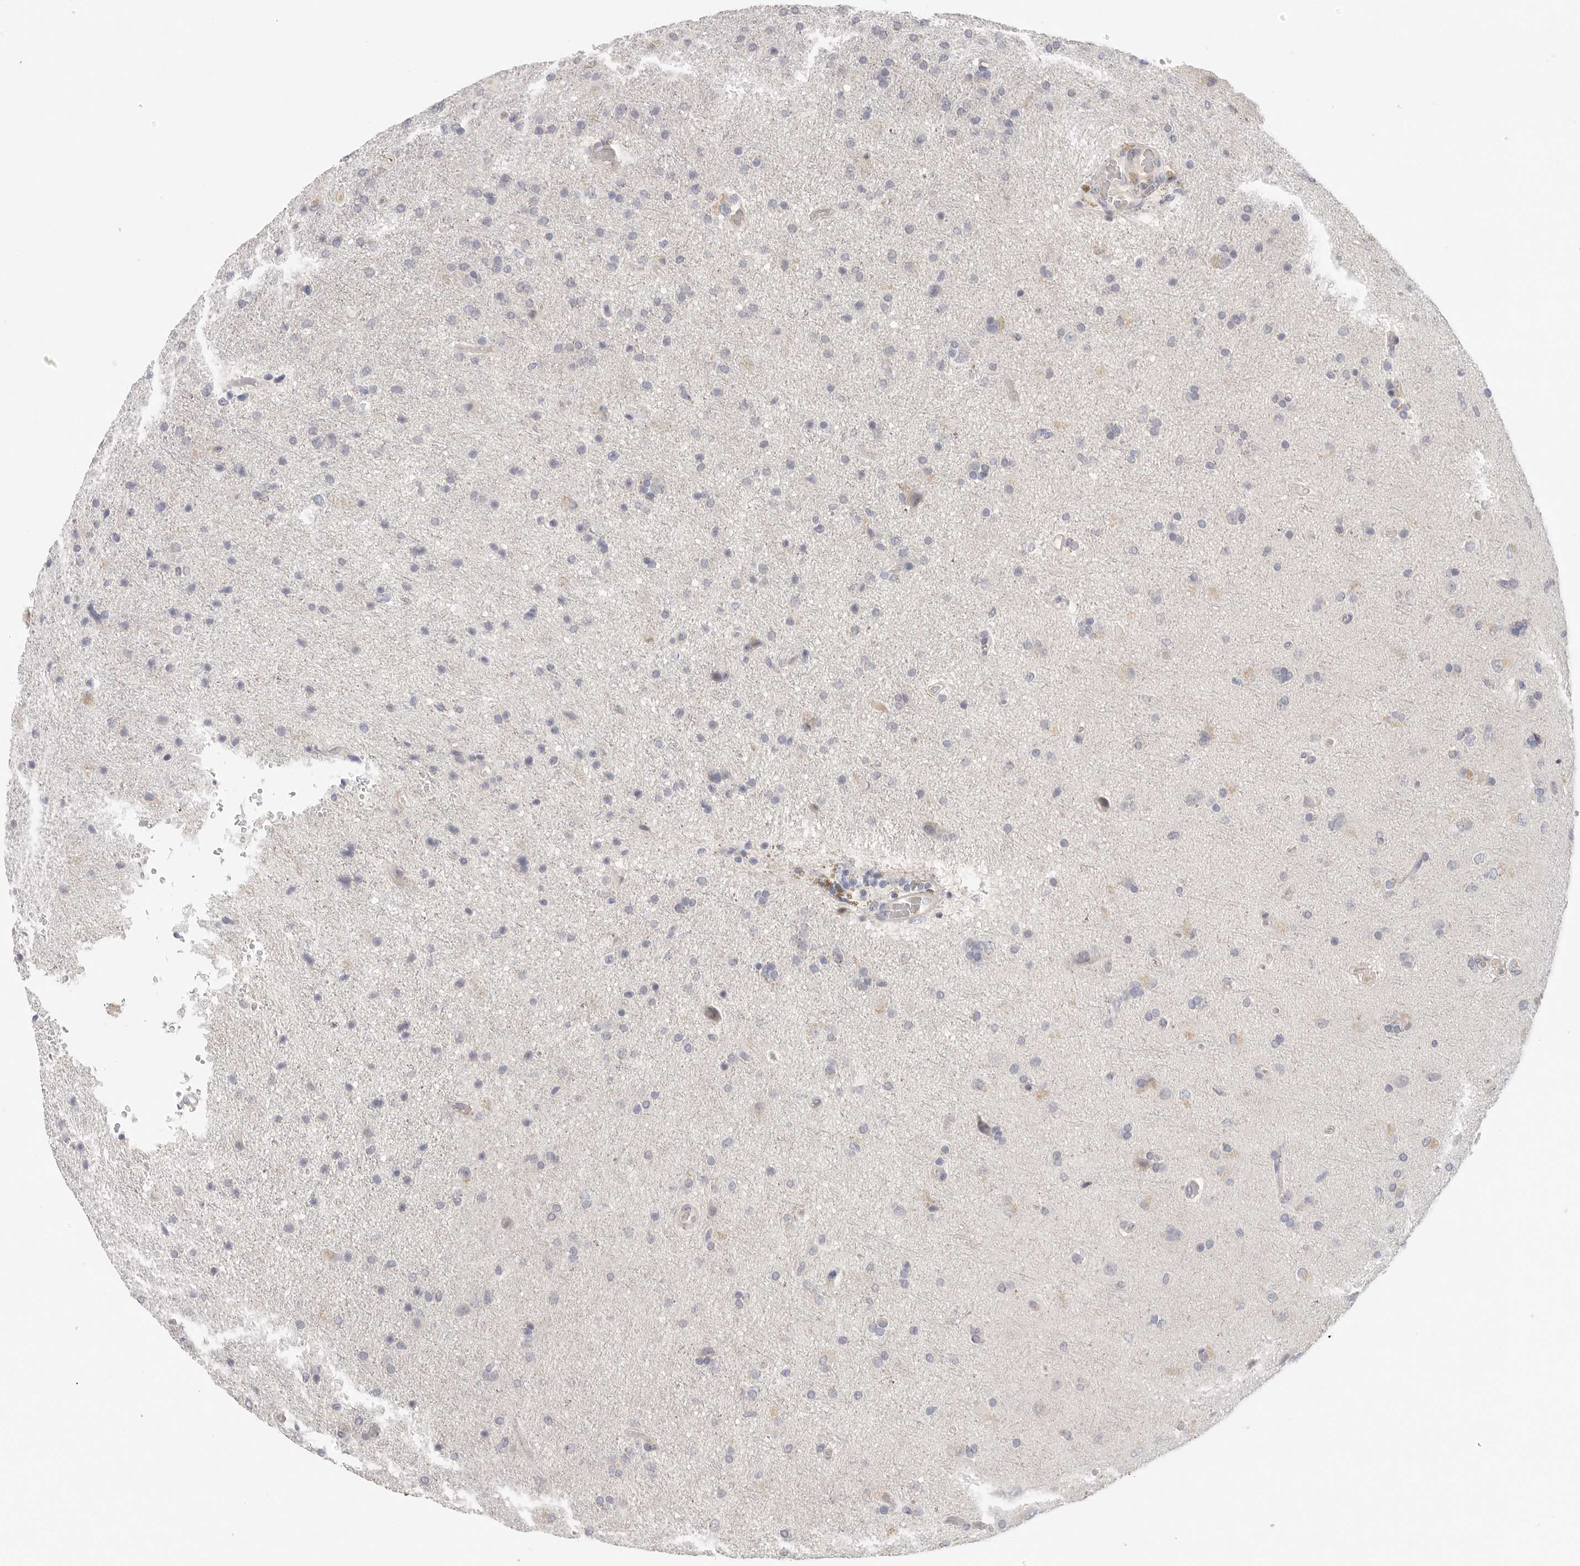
{"staining": {"intensity": "negative", "quantity": "none", "location": "none"}, "tissue": "glioma", "cell_type": "Tumor cells", "image_type": "cancer", "snomed": [{"axis": "morphology", "description": "Glioma, malignant, High grade"}, {"axis": "topography", "description": "Brain"}], "caption": "This is an immunohistochemistry histopathology image of human glioma. There is no expression in tumor cells.", "gene": "FBN2", "patient": {"sex": "male", "age": 72}}